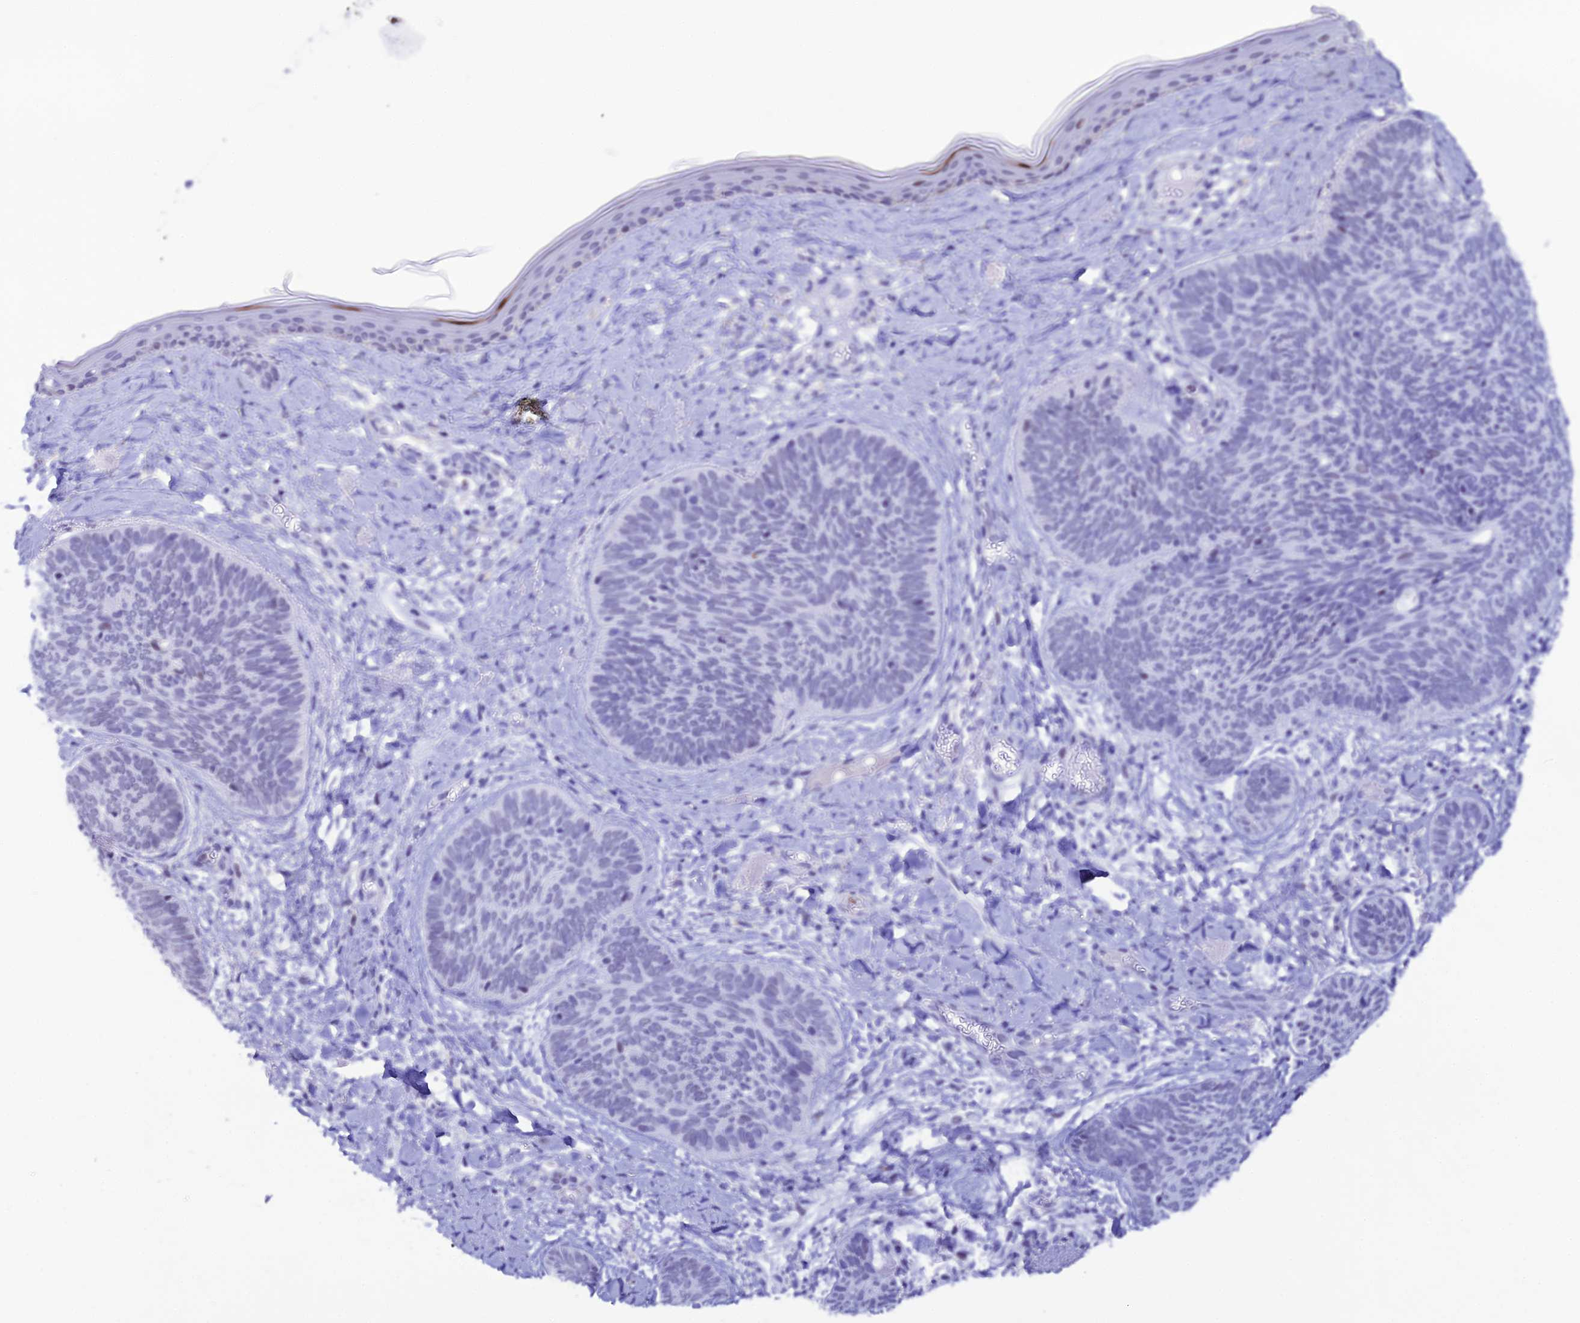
{"staining": {"intensity": "negative", "quantity": "none", "location": "none"}, "tissue": "skin cancer", "cell_type": "Tumor cells", "image_type": "cancer", "snomed": [{"axis": "morphology", "description": "Basal cell carcinoma"}, {"axis": "topography", "description": "Skin"}], "caption": "Tumor cells show no significant positivity in skin cancer (basal cell carcinoma).", "gene": "MFSD2B", "patient": {"sex": "female", "age": 81}}